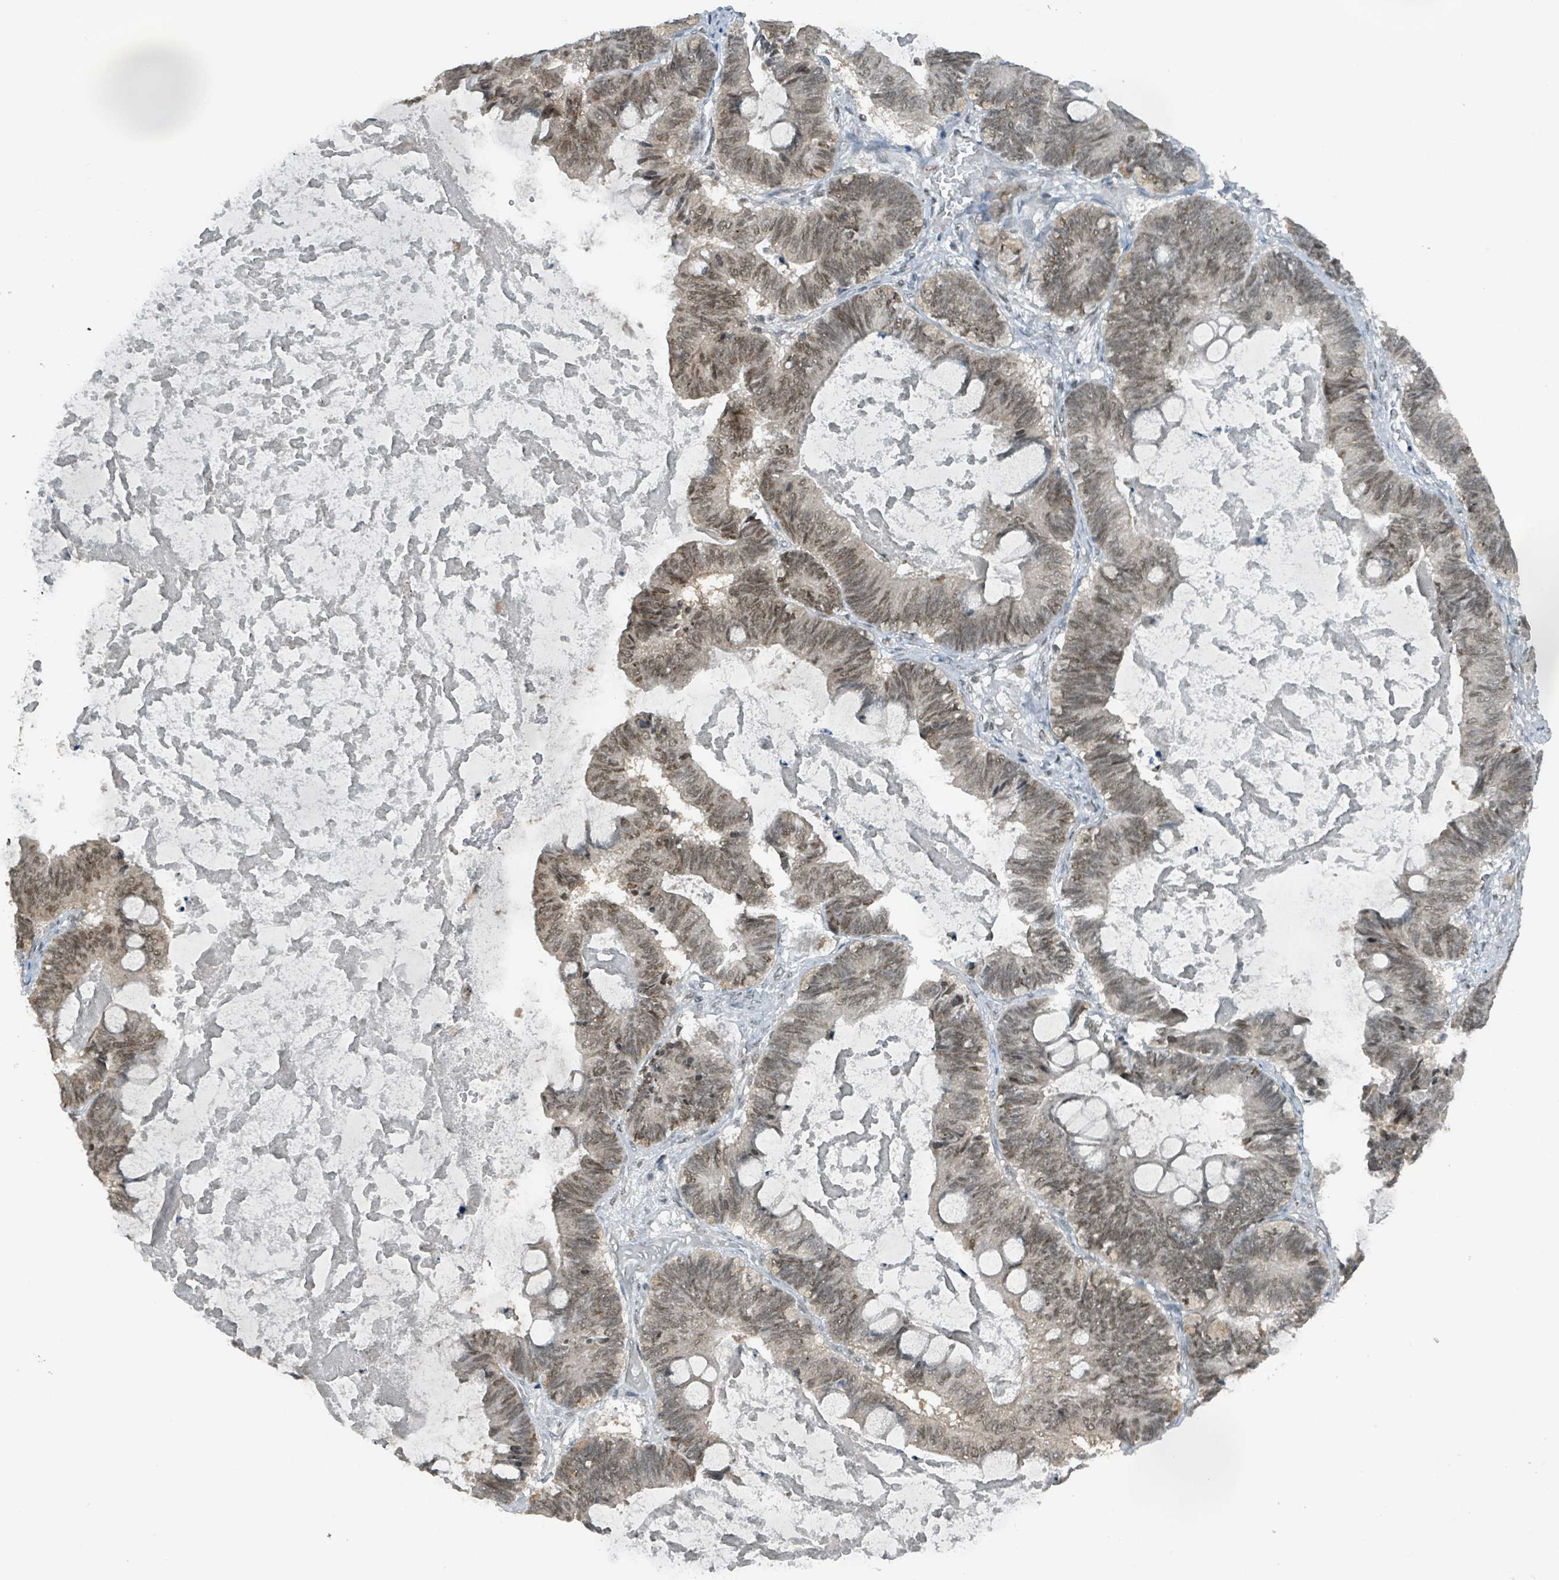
{"staining": {"intensity": "weak", "quantity": ">75%", "location": "nuclear"}, "tissue": "ovarian cancer", "cell_type": "Tumor cells", "image_type": "cancer", "snomed": [{"axis": "morphology", "description": "Cystadenocarcinoma, mucinous, NOS"}, {"axis": "topography", "description": "Ovary"}], "caption": "DAB immunohistochemical staining of human ovarian cancer exhibits weak nuclear protein expression in about >75% of tumor cells. (DAB (3,3'-diaminobenzidine) IHC with brightfield microscopy, high magnification).", "gene": "PHIP", "patient": {"sex": "female", "age": 61}}